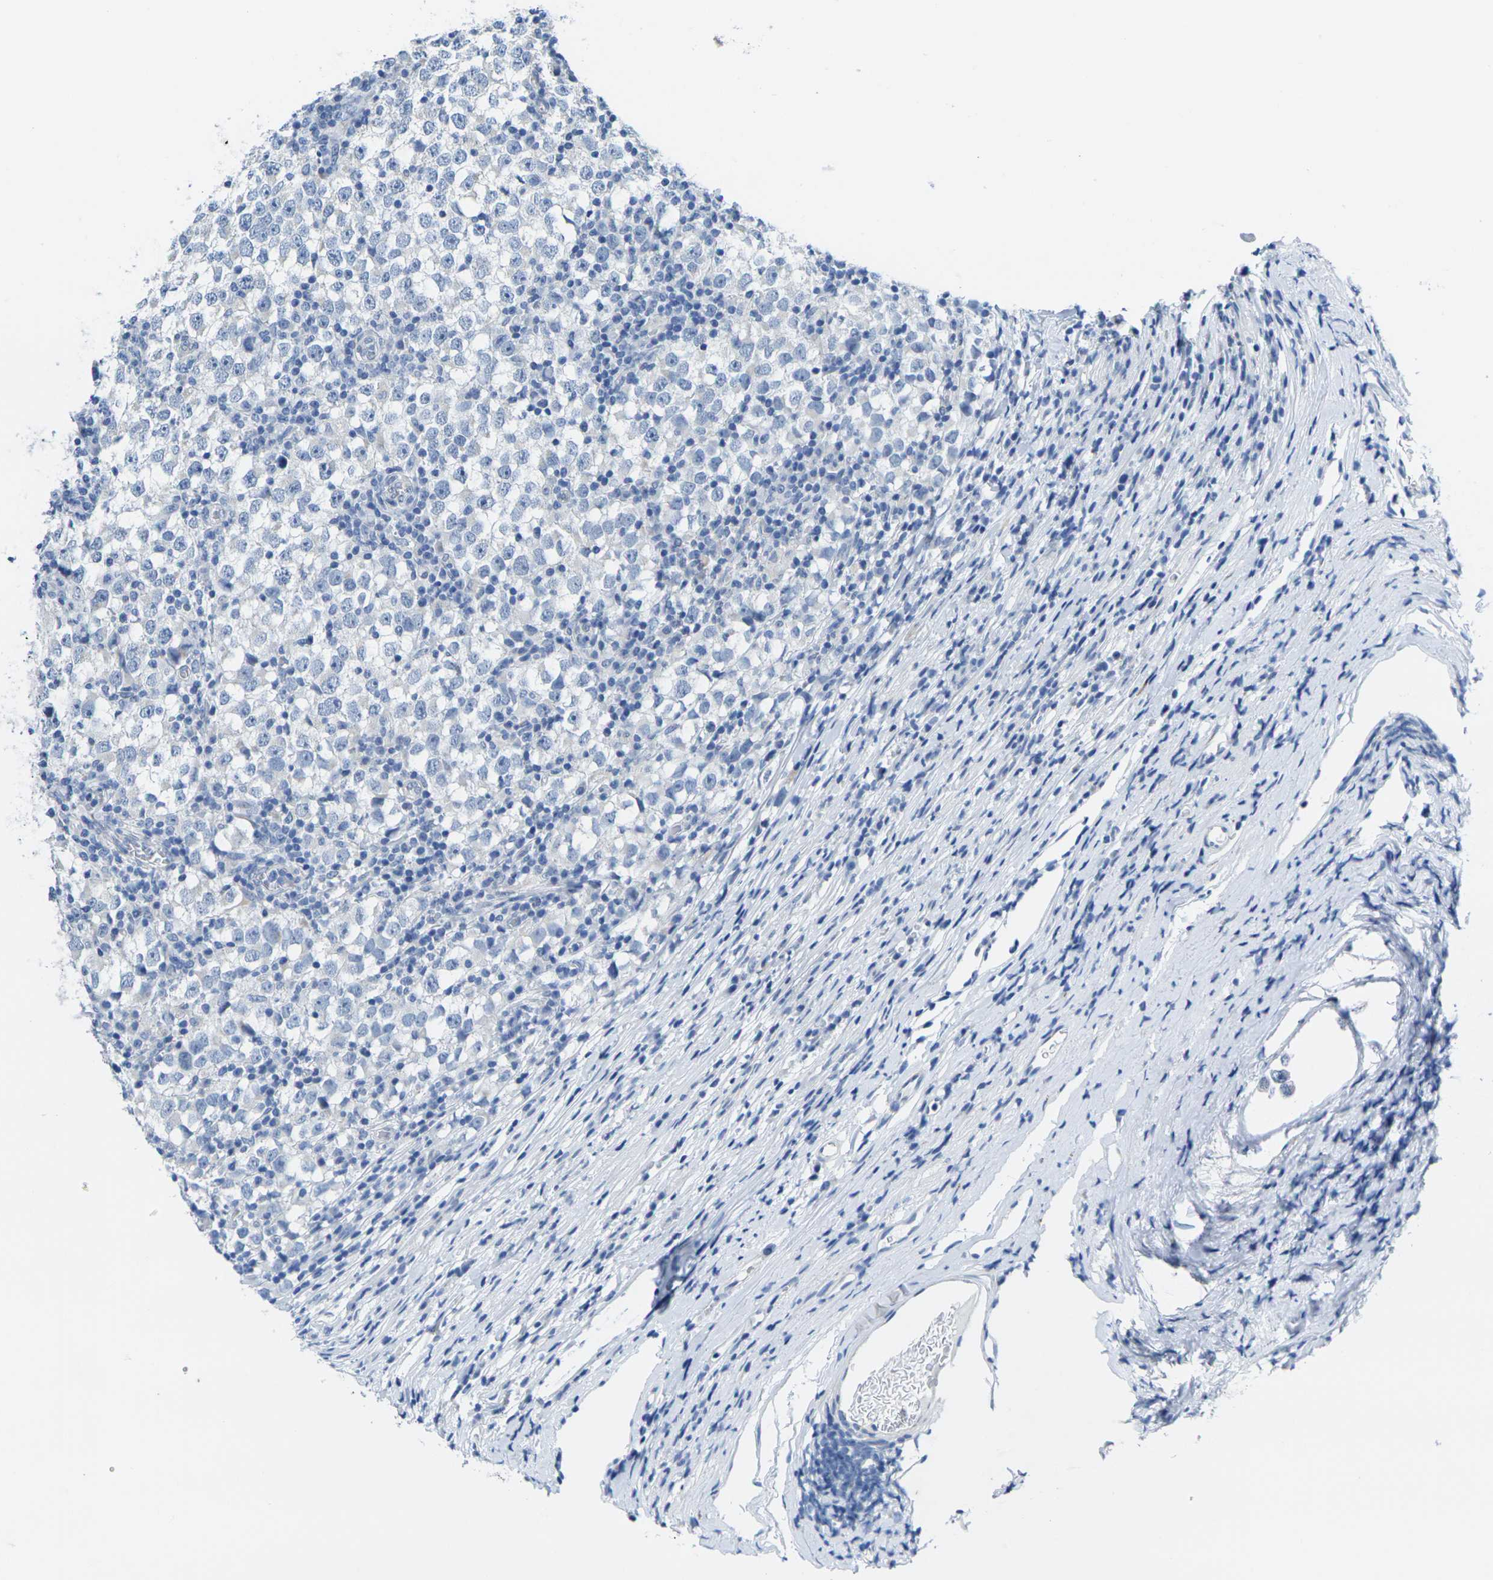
{"staining": {"intensity": "negative", "quantity": "none", "location": "none"}, "tissue": "testis cancer", "cell_type": "Tumor cells", "image_type": "cancer", "snomed": [{"axis": "morphology", "description": "Seminoma, NOS"}, {"axis": "topography", "description": "Testis"}], "caption": "A high-resolution photomicrograph shows immunohistochemistry staining of testis cancer, which shows no significant positivity in tumor cells. (Stains: DAB (3,3'-diaminobenzidine) immunohistochemistry with hematoxylin counter stain, Microscopy: brightfield microscopy at high magnification).", "gene": "CRK", "patient": {"sex": "male", "age": 65}}